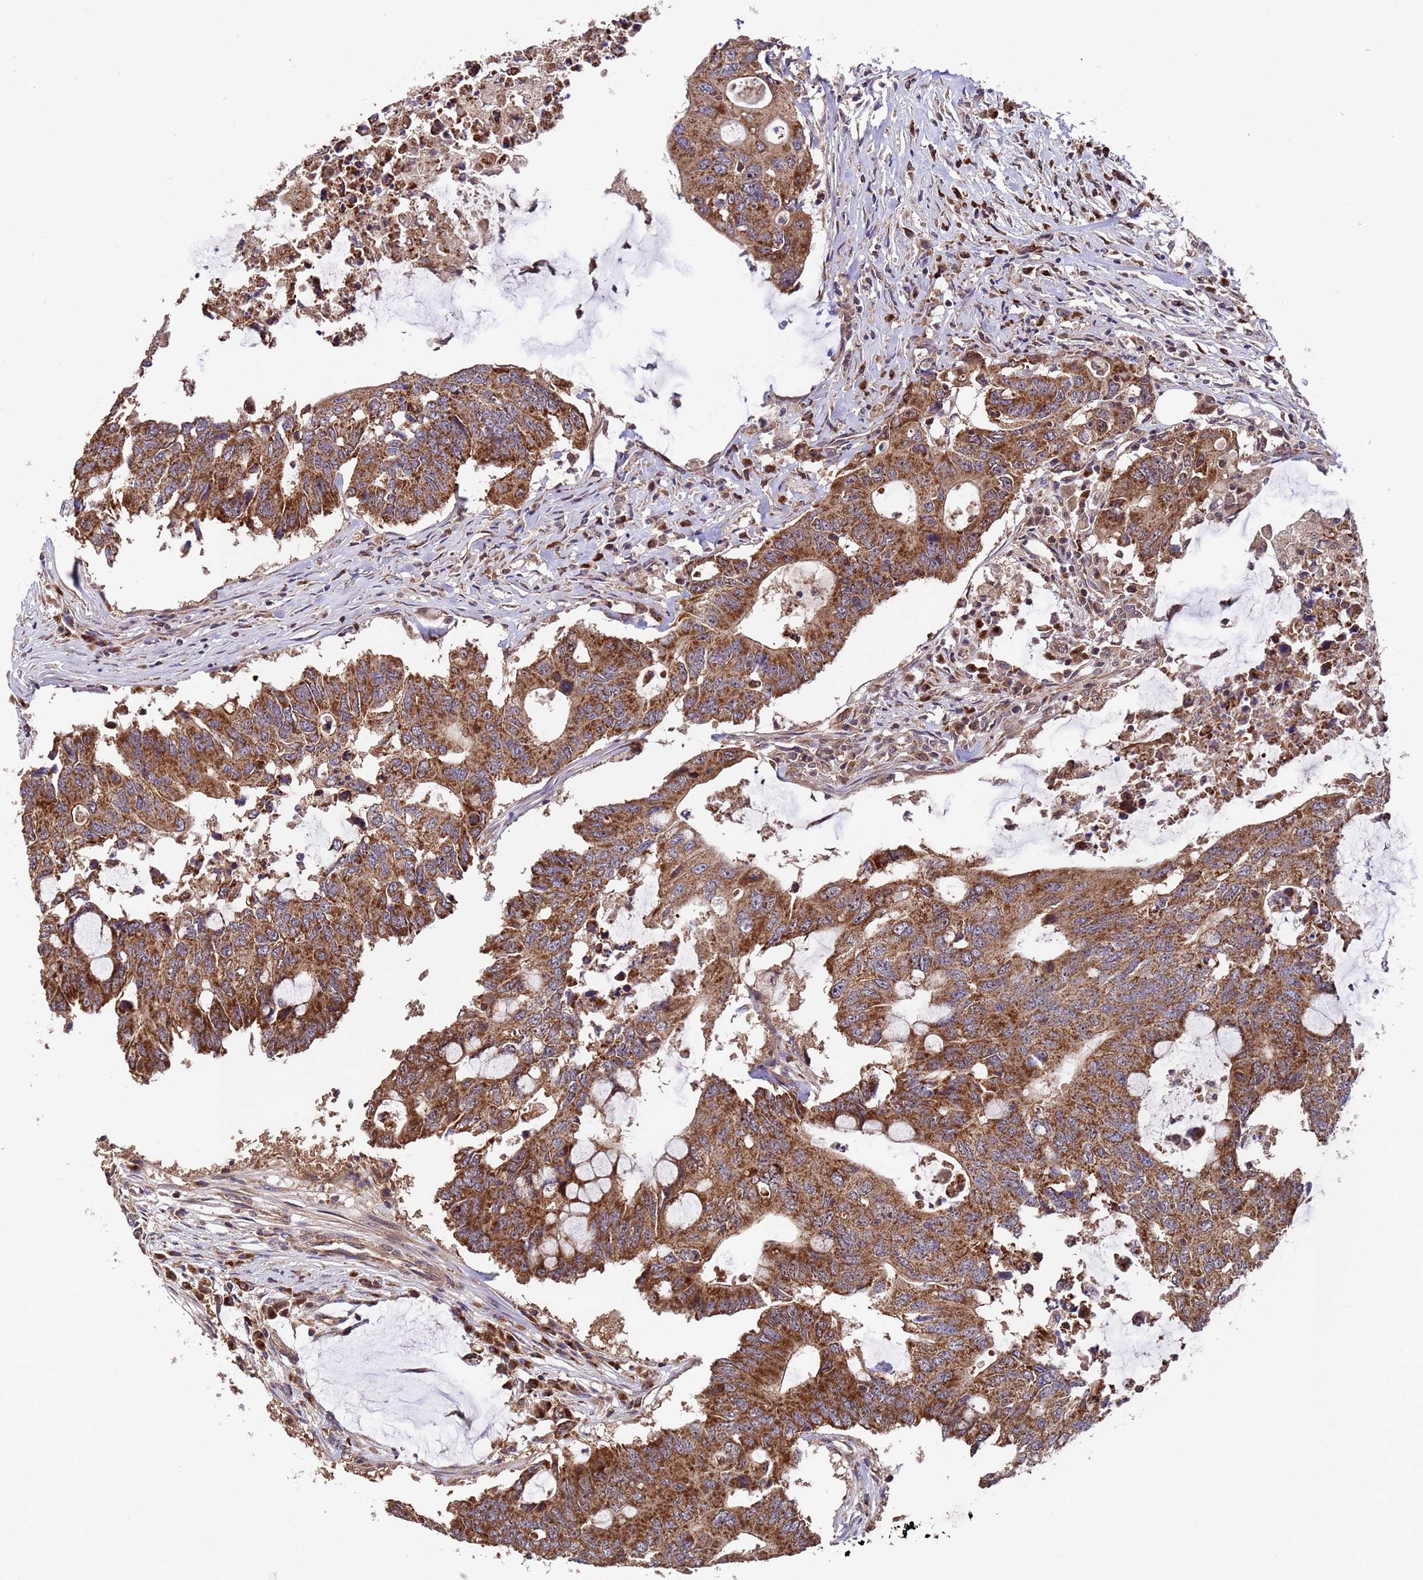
{"staining": {"intensity": "strong", "quantity": ">75%", "location": "cytoplasmic/membranous"}, "tissue": "colorectal cancer", "cell_type": "Tumor cells", "image_type": "cancer", "snomed": [{"axis": "morphology", "description": "Adenocarcinoma, NOS"}, {"axis": "topography", "description": "Colon"}], "caption": "High-magnification brightfield microscopy of adenocarcinoma (colorectal) stained with DAB (brown) and counterstained with hematoxylin (blue). tumor cells exhibit strong cytoplasmic/membranous staining is identified in about>75% of cells.", "gene": "TSR3", "patient": {"sex": "male", "age": 71}}